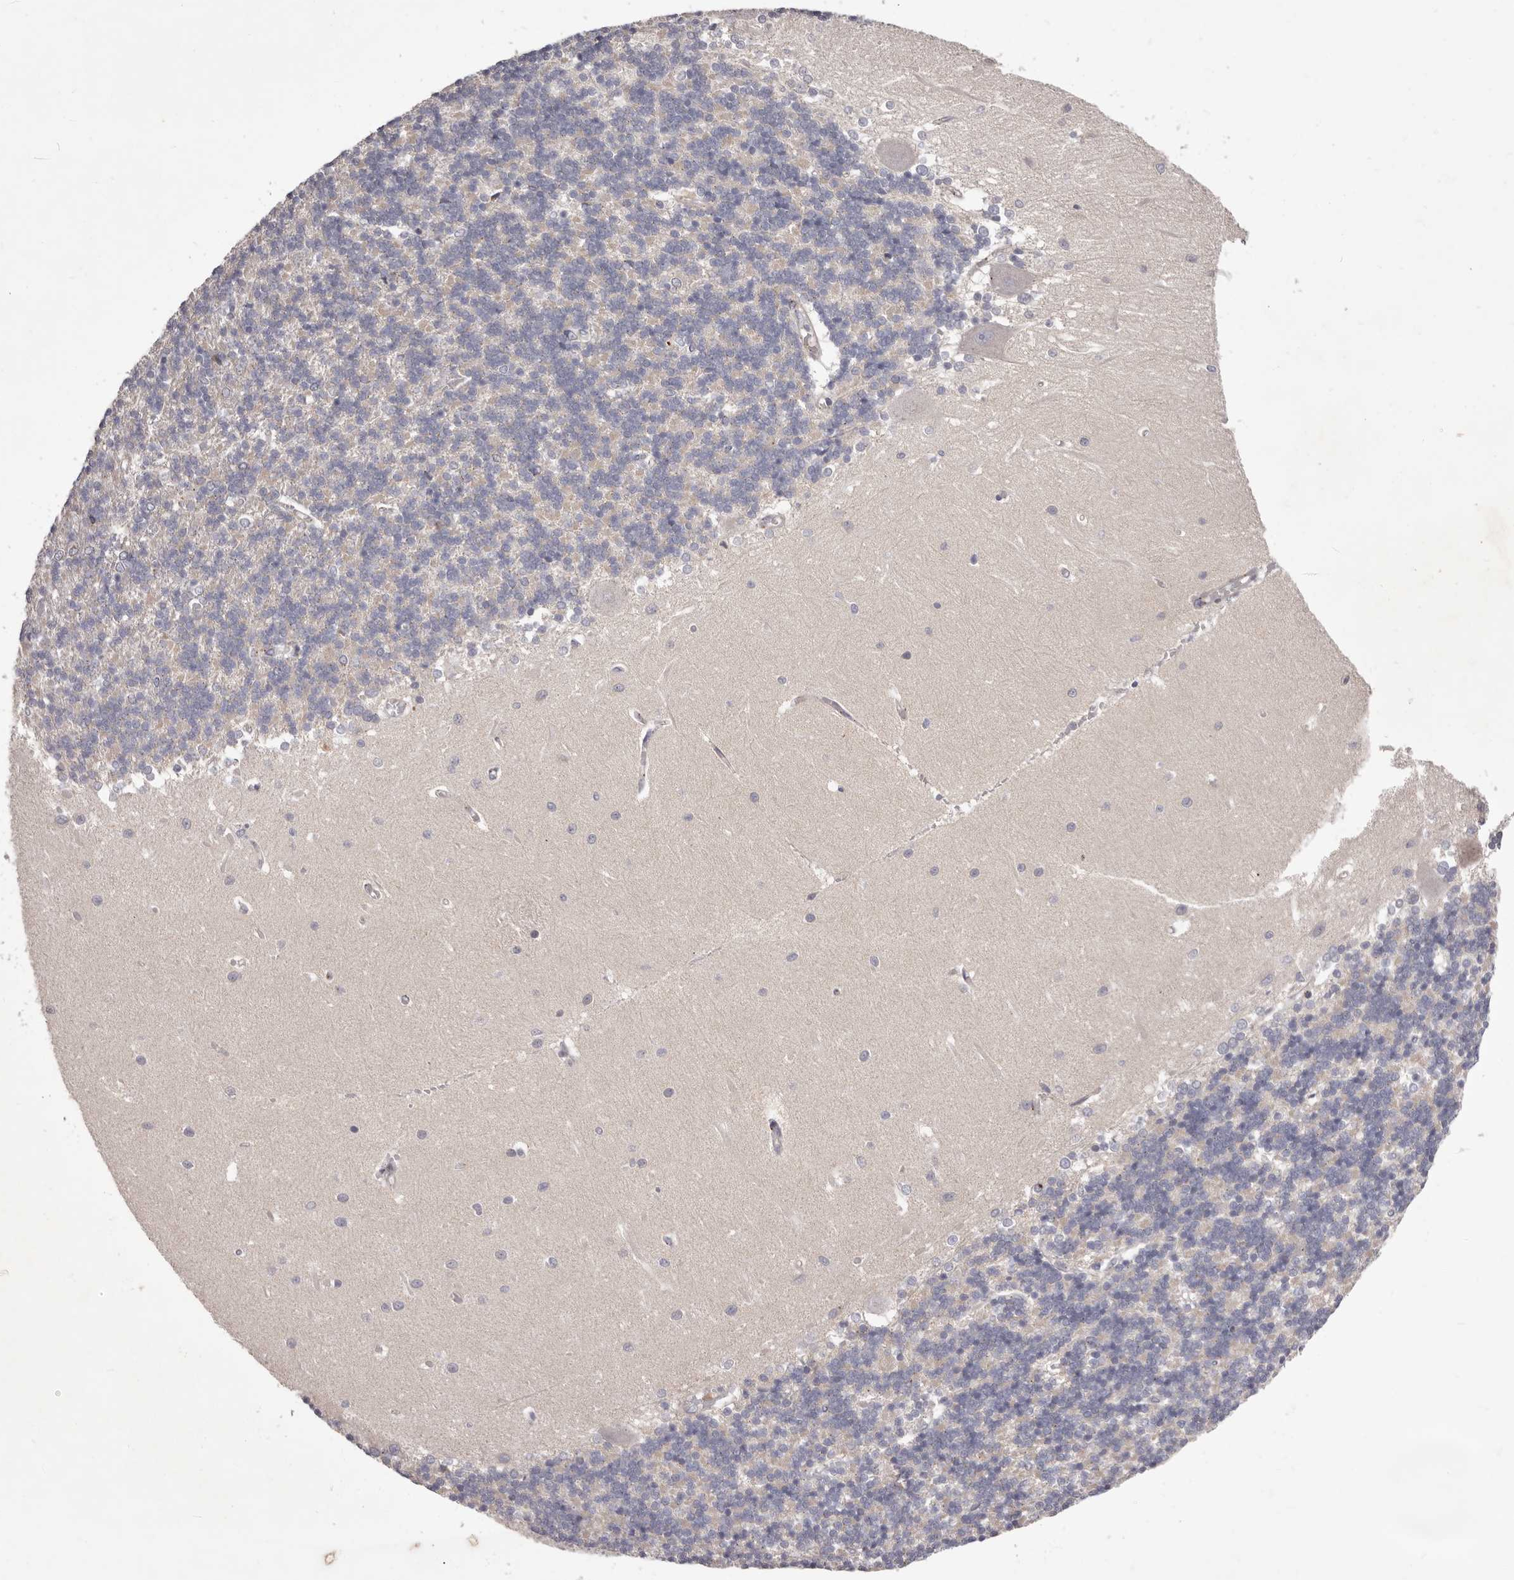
{"staining": {"intensity": "negative", "quantity": "none", "location": "none"}, "tissue": "cerebellum", "cell_type": "Cells in granular layer", "image_type": "normal", "snomed": [{"axis": "morphology", "description": "Normal tissue, NOS"}, {"axis": "topography", "description": "Cerebellum"}], "caption": "The micrograph shows no staining of cells in granular layer in normal cerebellum.", "gene": "PEG10", "patient": {"sex": "male", "age": 37}}